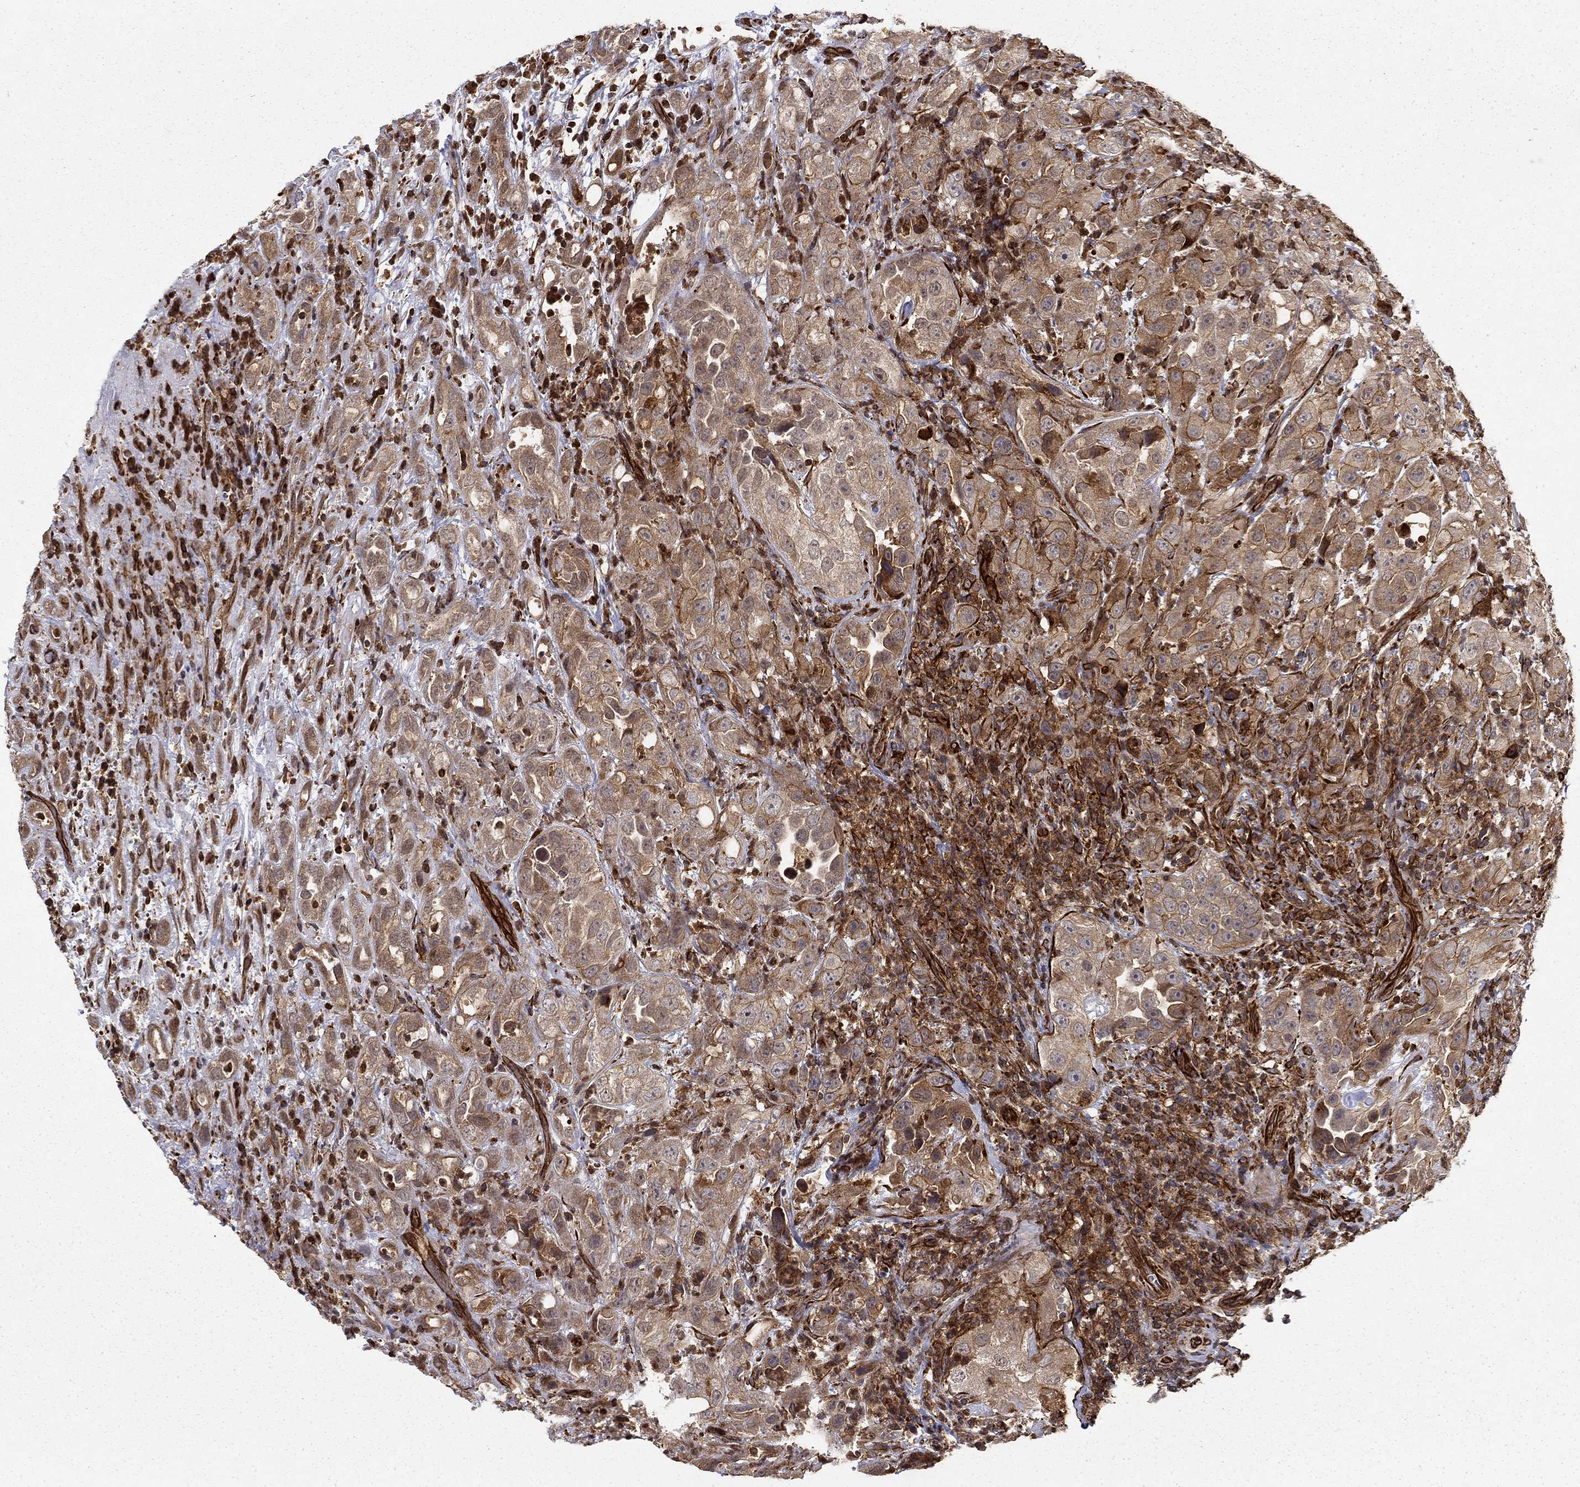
{"staining": {"intensity": "moderate", "quantity": "25%-75%", "location": "cytoplasmic/membranous"}, "tissue": "urothelial cancer", "cell_type": "Tumor cells", "image_type": "cancer", "snomed": [{"axis": "morphology", "description": "Urothelial carcinoma, High grade"}, {"axis": "topography", "description": "Urinary bladder"}], "caption": "Protein staining of urothelial cancer tissue demonstrates moderate cytoplasmic/membranous staining in approximately 25%-75% of tumor cells.", "gene": "ADM", "patient": {"sex": "female", "age": 41}}